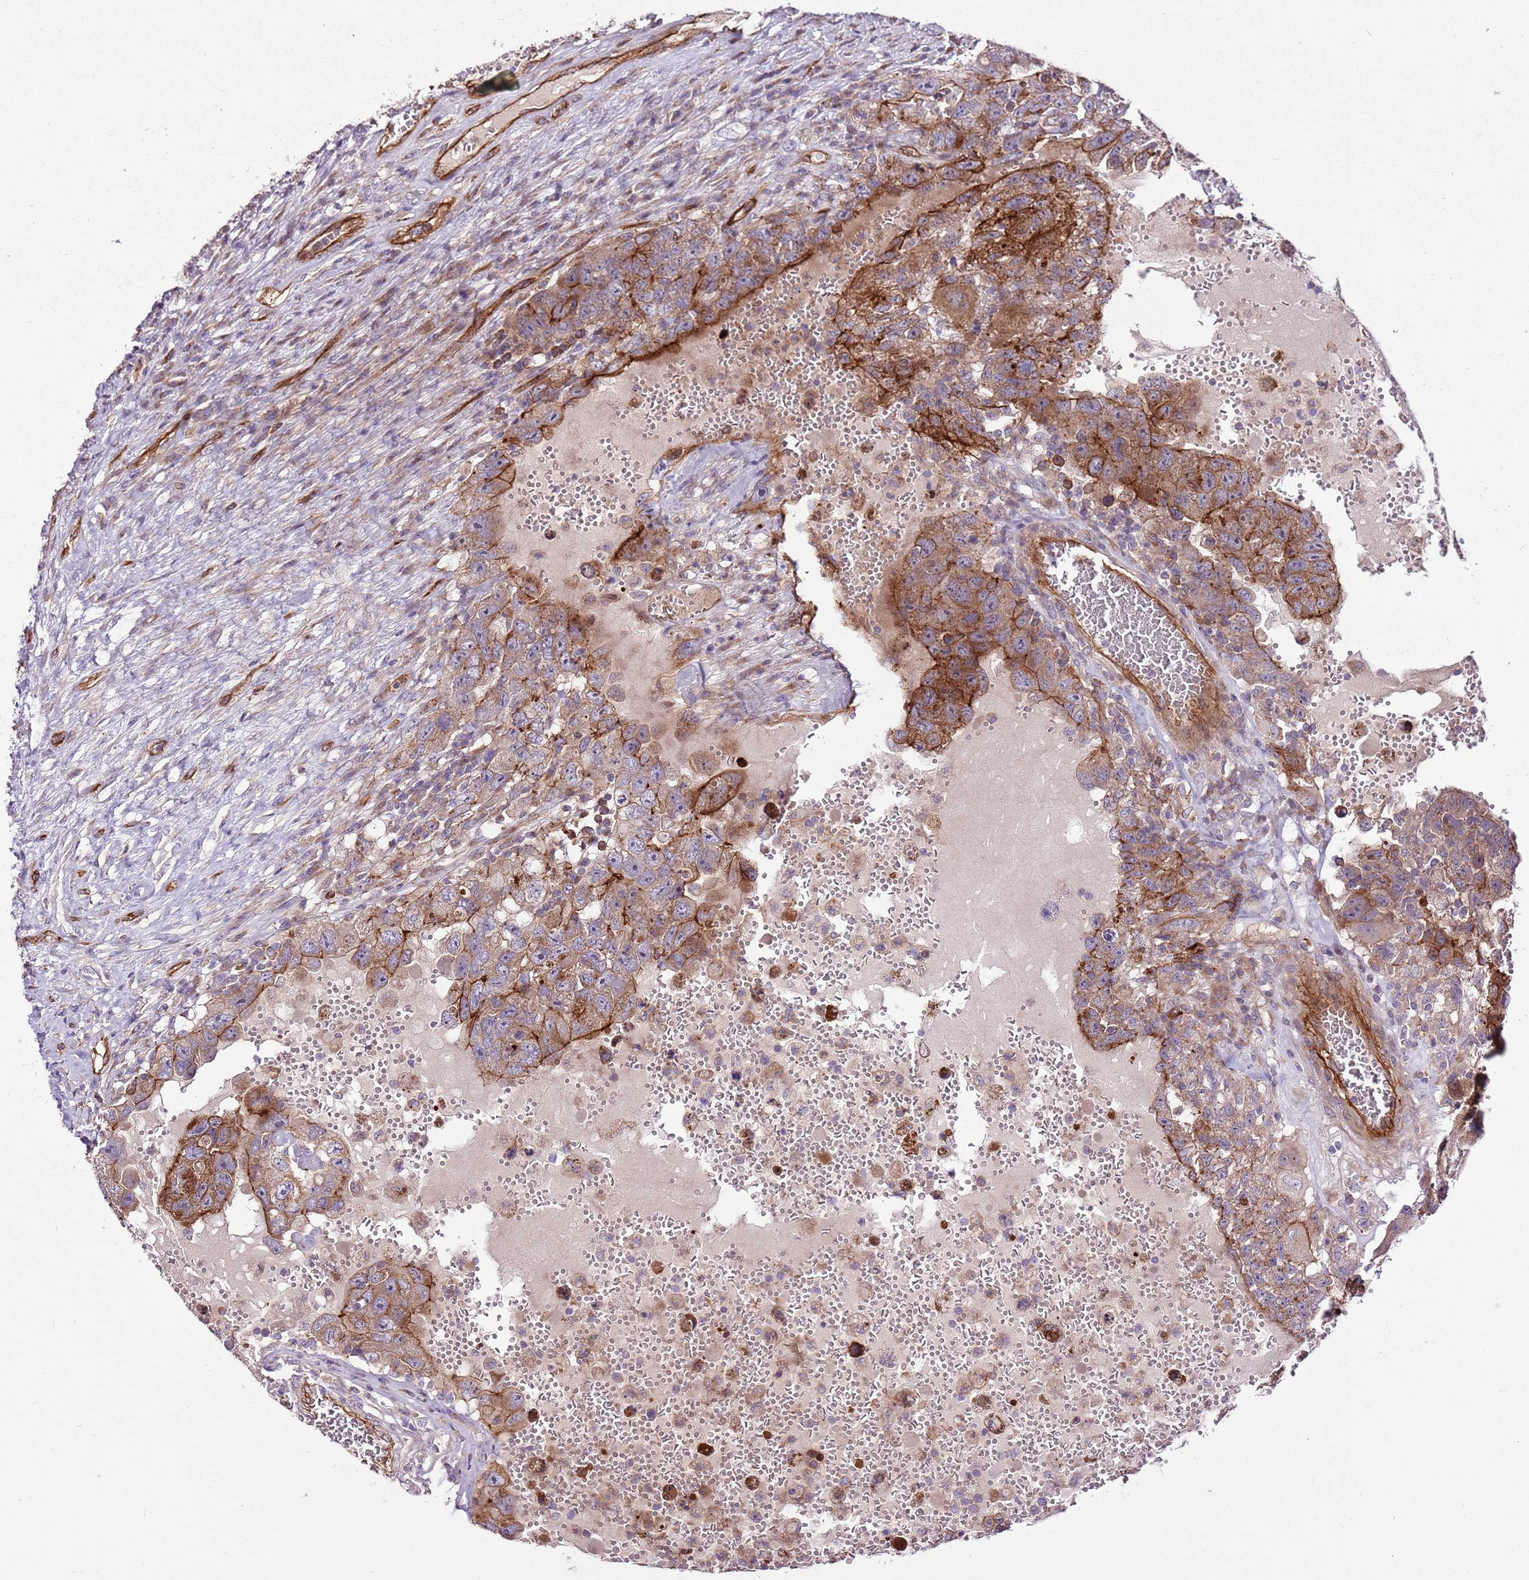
{"staining": {"intensity": "moderate", "quantity": ">75%", "location": "cytoplasmic/membranous"}, "tissue": "testis cancer", "cell_type": "Tumor cells", "image_type": "cancer", "snomed": [{"axis": "morphology", "description": "Carcinoma, Embryonal, NOS"}, {"axis": "topography", "description": "Testis"}], "caption": "Brown immunohistochemical staining in testis embryonal carcinoma reveals moderate cytoplasmic/membranous positivity in about >75% of tumor cells.", "gene": "ZNF827", "patient": {"sex": "male", "age": 26}}